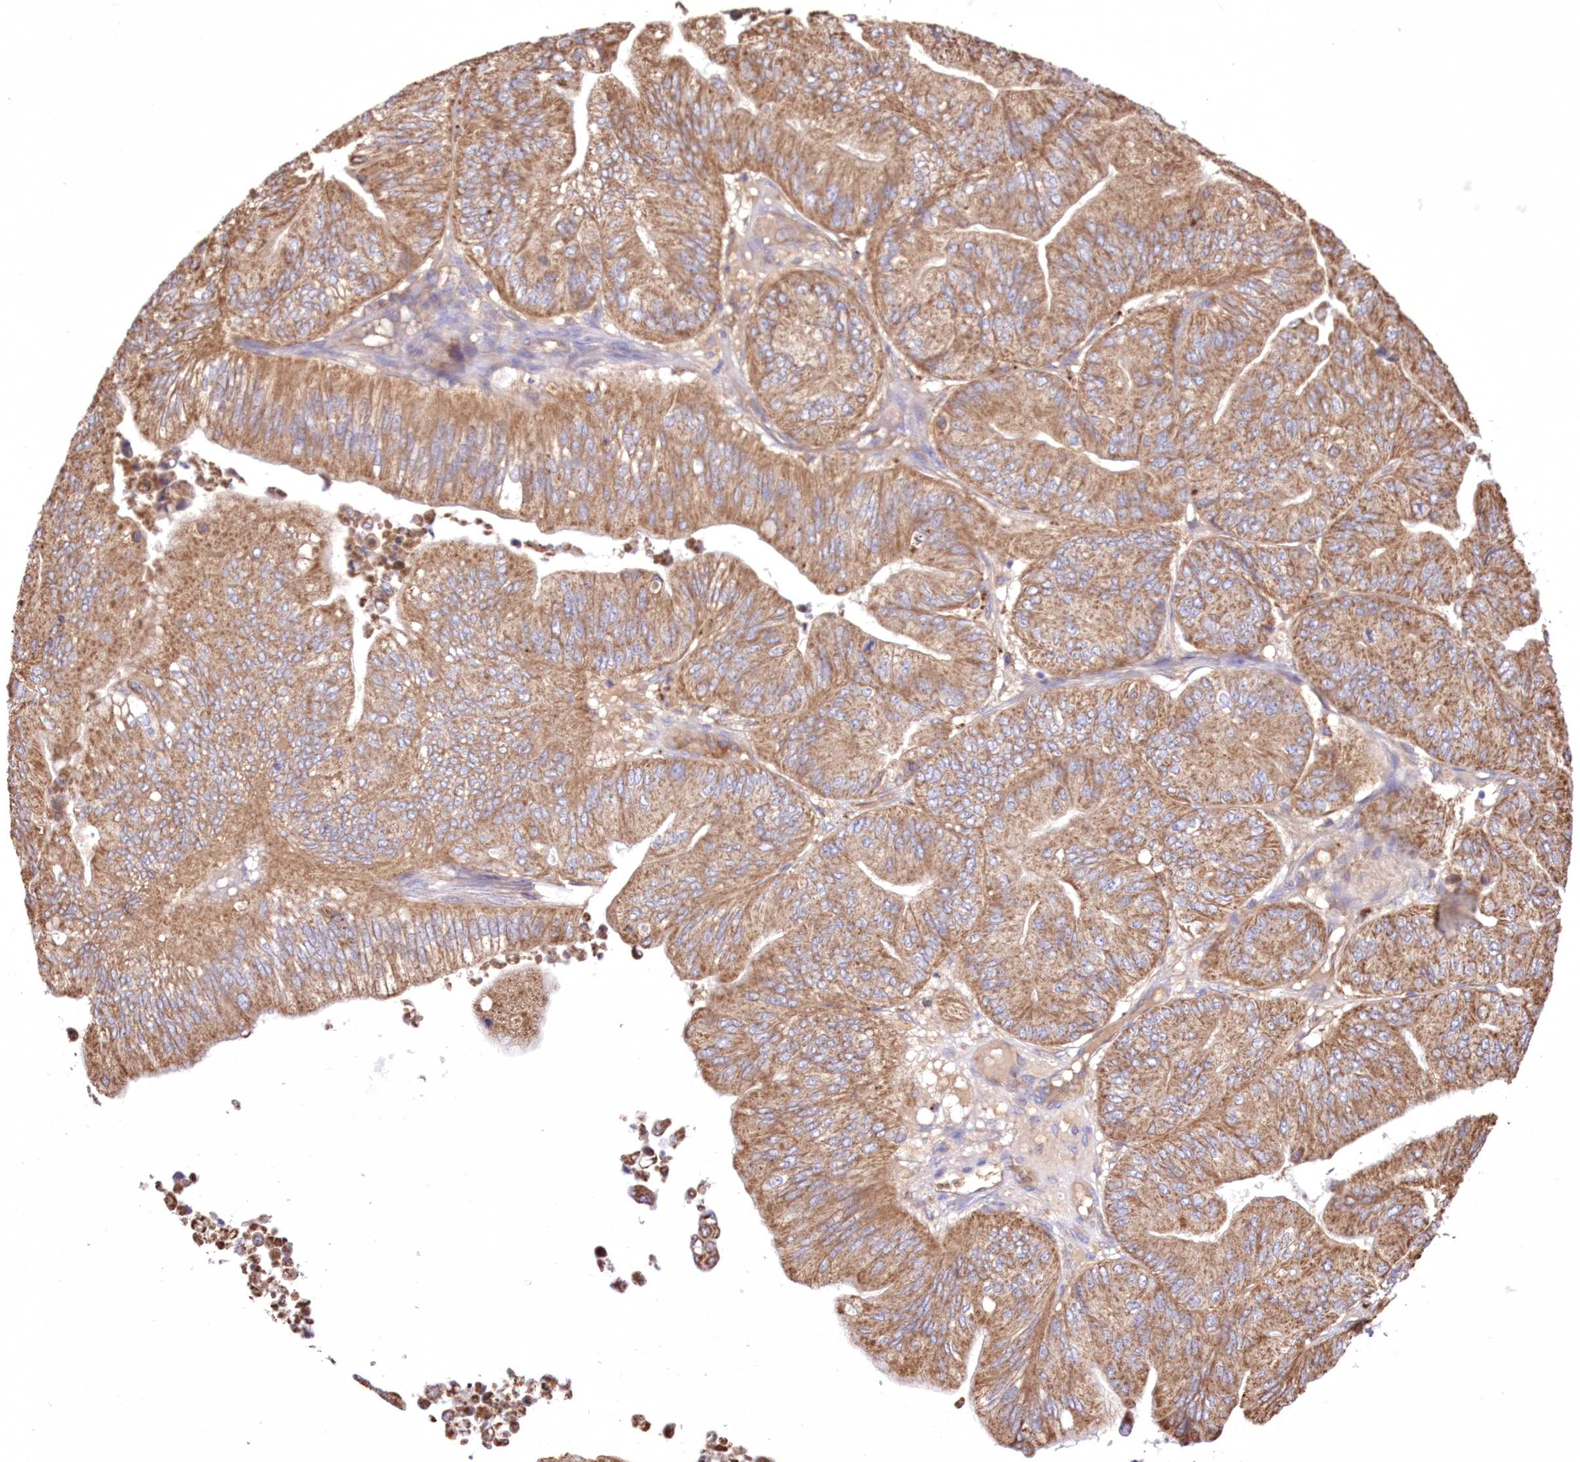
{"staining": {"intensity": "moderate", "quantity": ">75%", "location": "cytoplasmic/membranous"}, "tissue": "ovarian cancer", "cell_type": "Tumor cells", "image_type": "cancer", "snomed": [{"axis": "morphology", "description": "Cystadenocarcinoma, mucinous, NOS"}, {"axis": "topography", "description": "Ovary"}], "caption": "Tumor cells show medium levels of moderate cytoplasmic/membranous expression in about >75% of cells in mucinous cystadenocarcinoma (ovarian).", "gene": "FCHO2", "patient": {"sex": "female", "age": 61}}